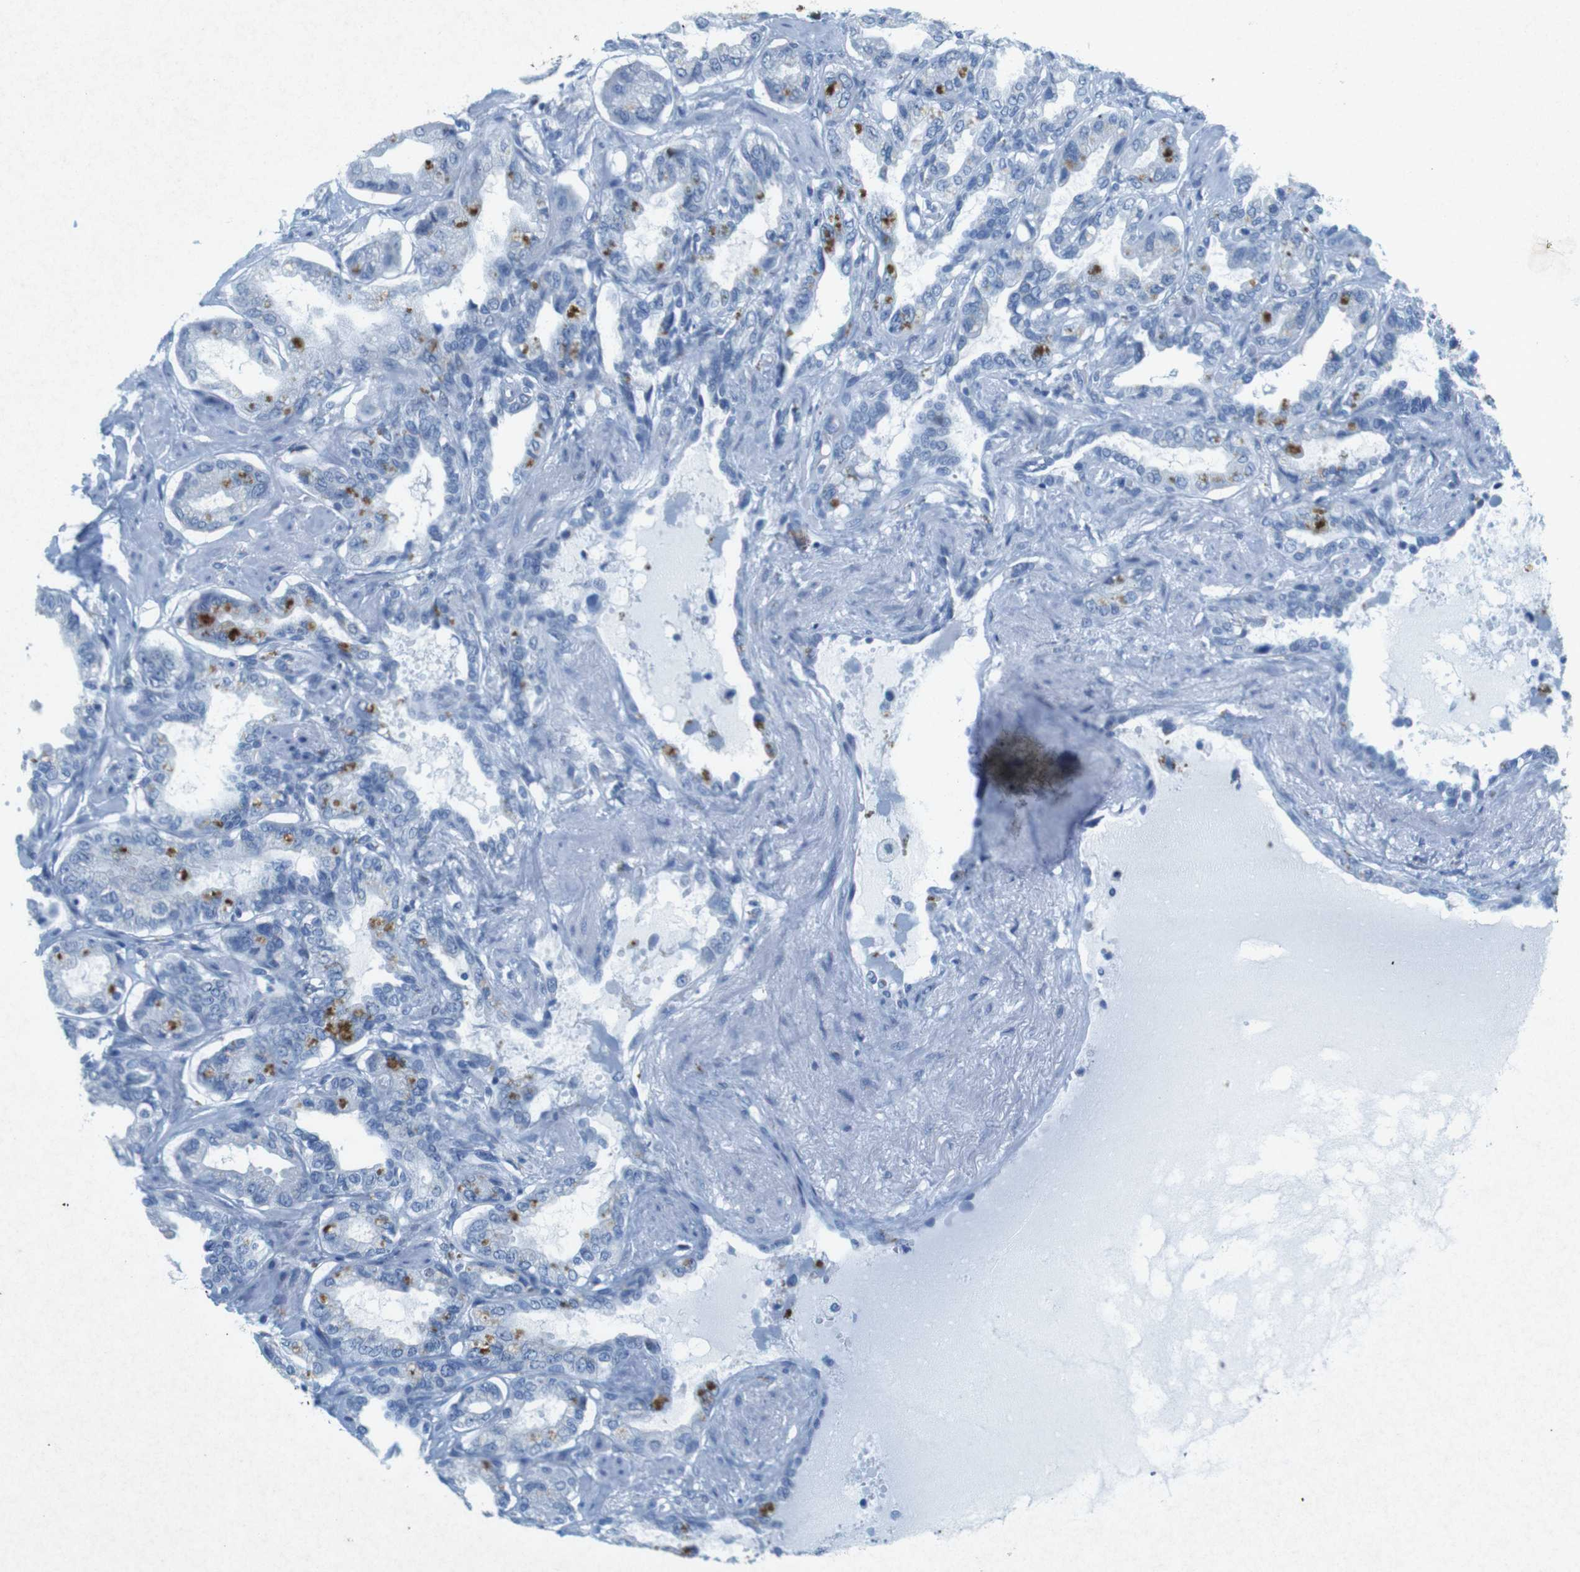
{"staining": {"intensity": "moderate", "quantity": "<25%", "location": "cytoplasmic/membranous"}, "tissue": "seminal vesicle", "cell_type": "Glandular cells", "image_type": "normal", "snomed": [{"axis": "morphology", "description": "Normal tissue, NOS"}, {"axis": "topography", "description": "Seminal veicle"}], "caption": "This micrograph displays immunohistochemistry (IHC) staining of normal seminal vesicle, with low moderate cytoplasmic/membranous positivity in approximately <25% of glandular cells.", "gene": "CTAG1B", "patient": {"sex": "male", "age": 61}}